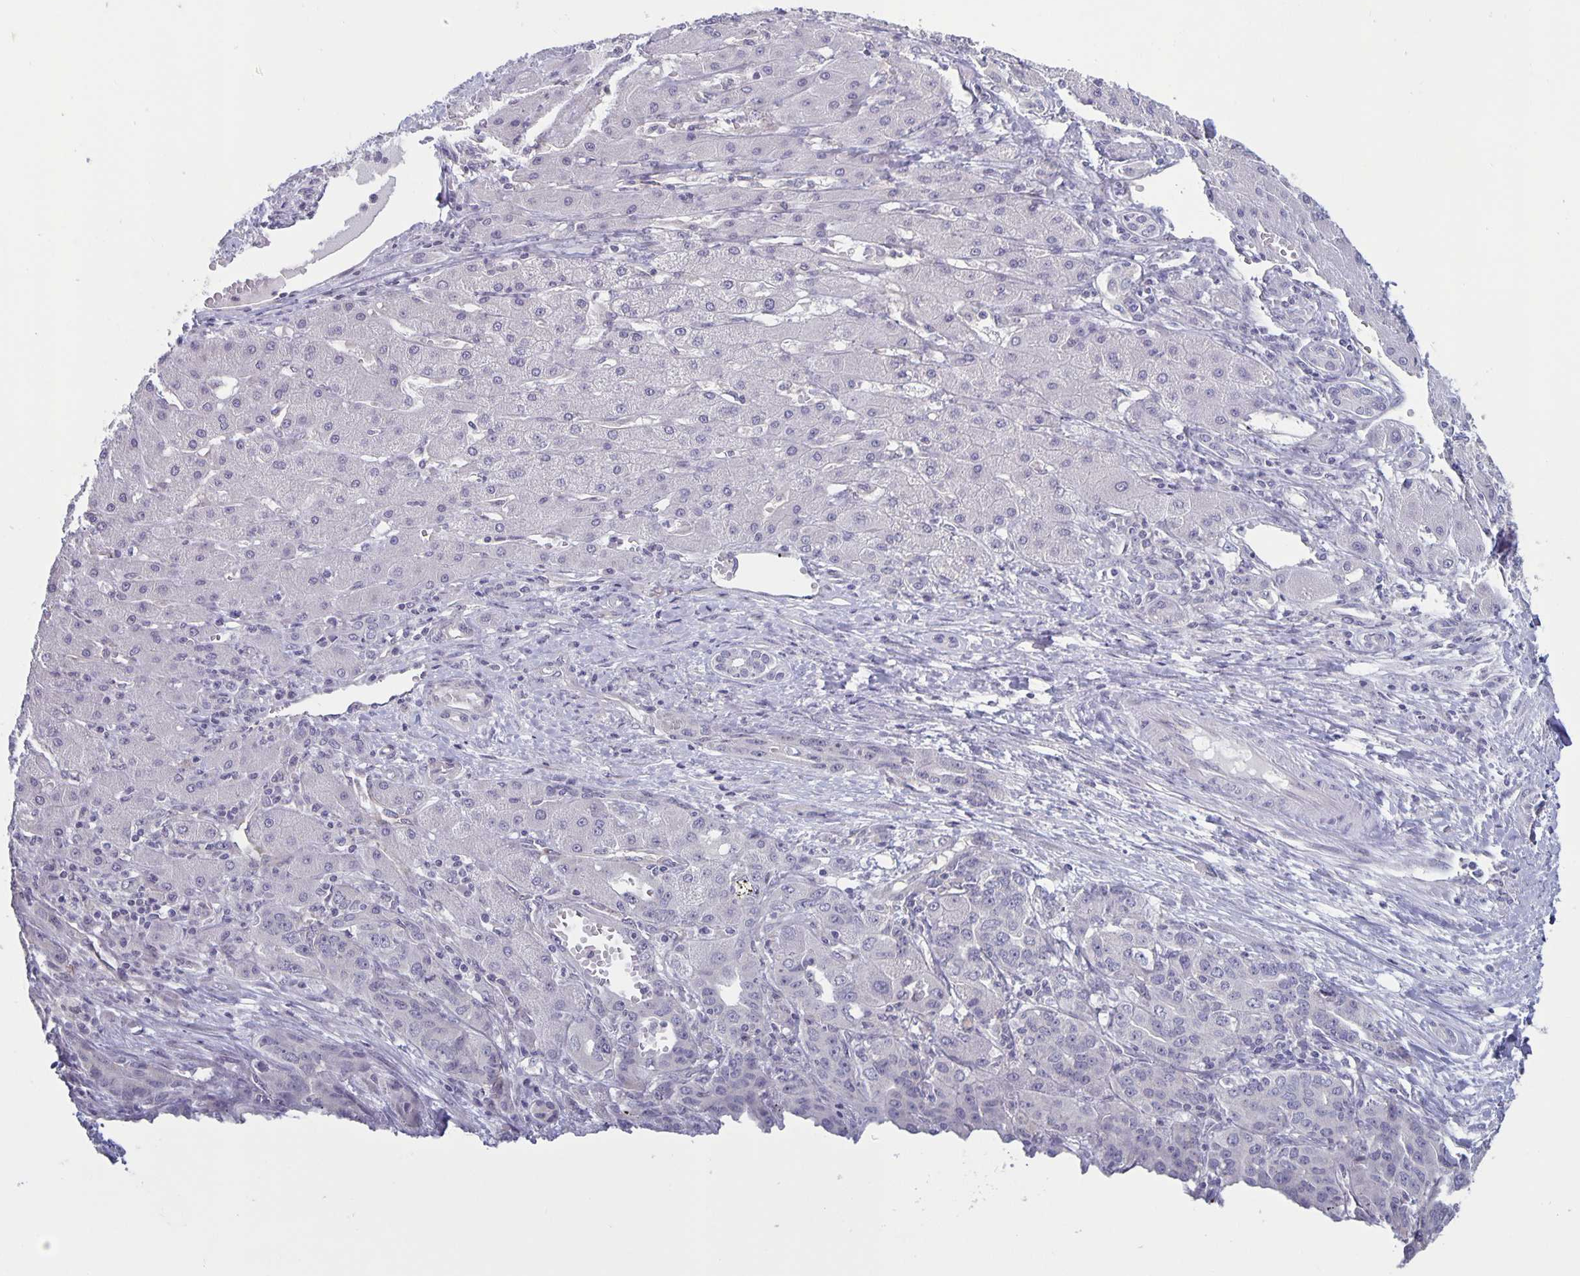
{"staining": {"intensity": "negative", "quantity": "none", "location": "none"}, "tissue": "liver cancer", "cell_type": "Tumor cells", "image_type": "cancer", "snomed": [{"axis": "morphology", "description": "Cholangiocarcinoma"}, {"axis": "topography", "description": "Liver"}], "caption": "Liver cancer (cholangiocarcinoma) stained for a protein using immunohistochemistry demonstrates no staining tumor cells.", "gene": "PLCB3", "patient": {"sex": "male", "age": 59}}